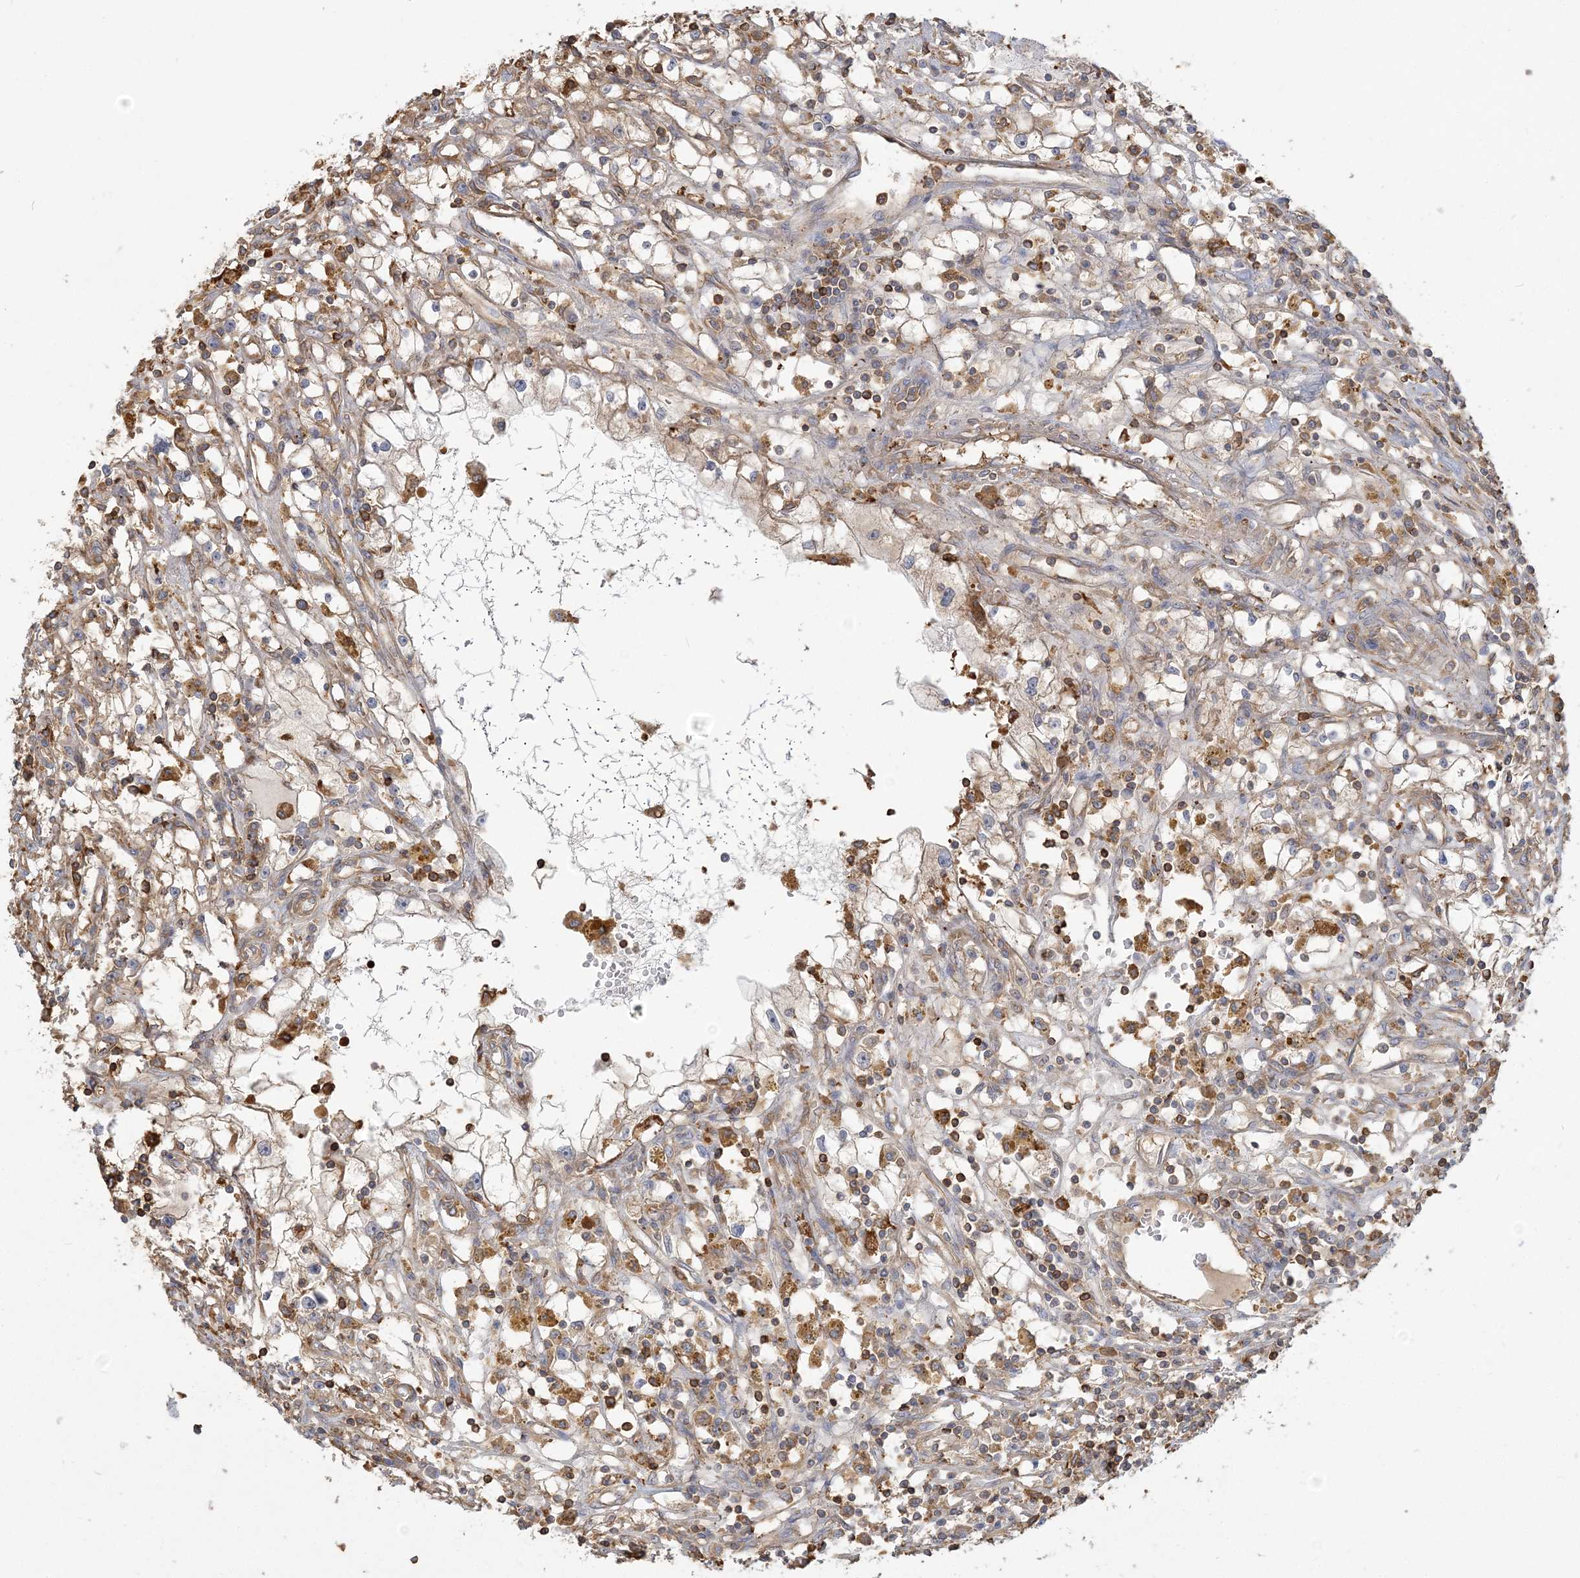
{"staining": {"intensity": "weak", "quantity": "25%-75%", "location": "cytoplasmic/membranous"}, "tissue": "renal cancer", "cell_type": "Tumor cells", "image_type": "cancer", "snomed": [{"axis": "morphology", "description": "Adenocarcinoma, NOS"}, {"axis": "topography", "description": "Kidney"}], "caption": "Adenocarcinoma (renal) was stained to show a protein in brown. There is low levels of weak cytoplasmic/membranous staining in about 25%-75% of tumor cells. Immunohistochemistry (ihc) stains the protein in brown and the nuclei are stained blue.", "gene": "ANKS1A", "patient": {"sex": "male", "age": 56}}